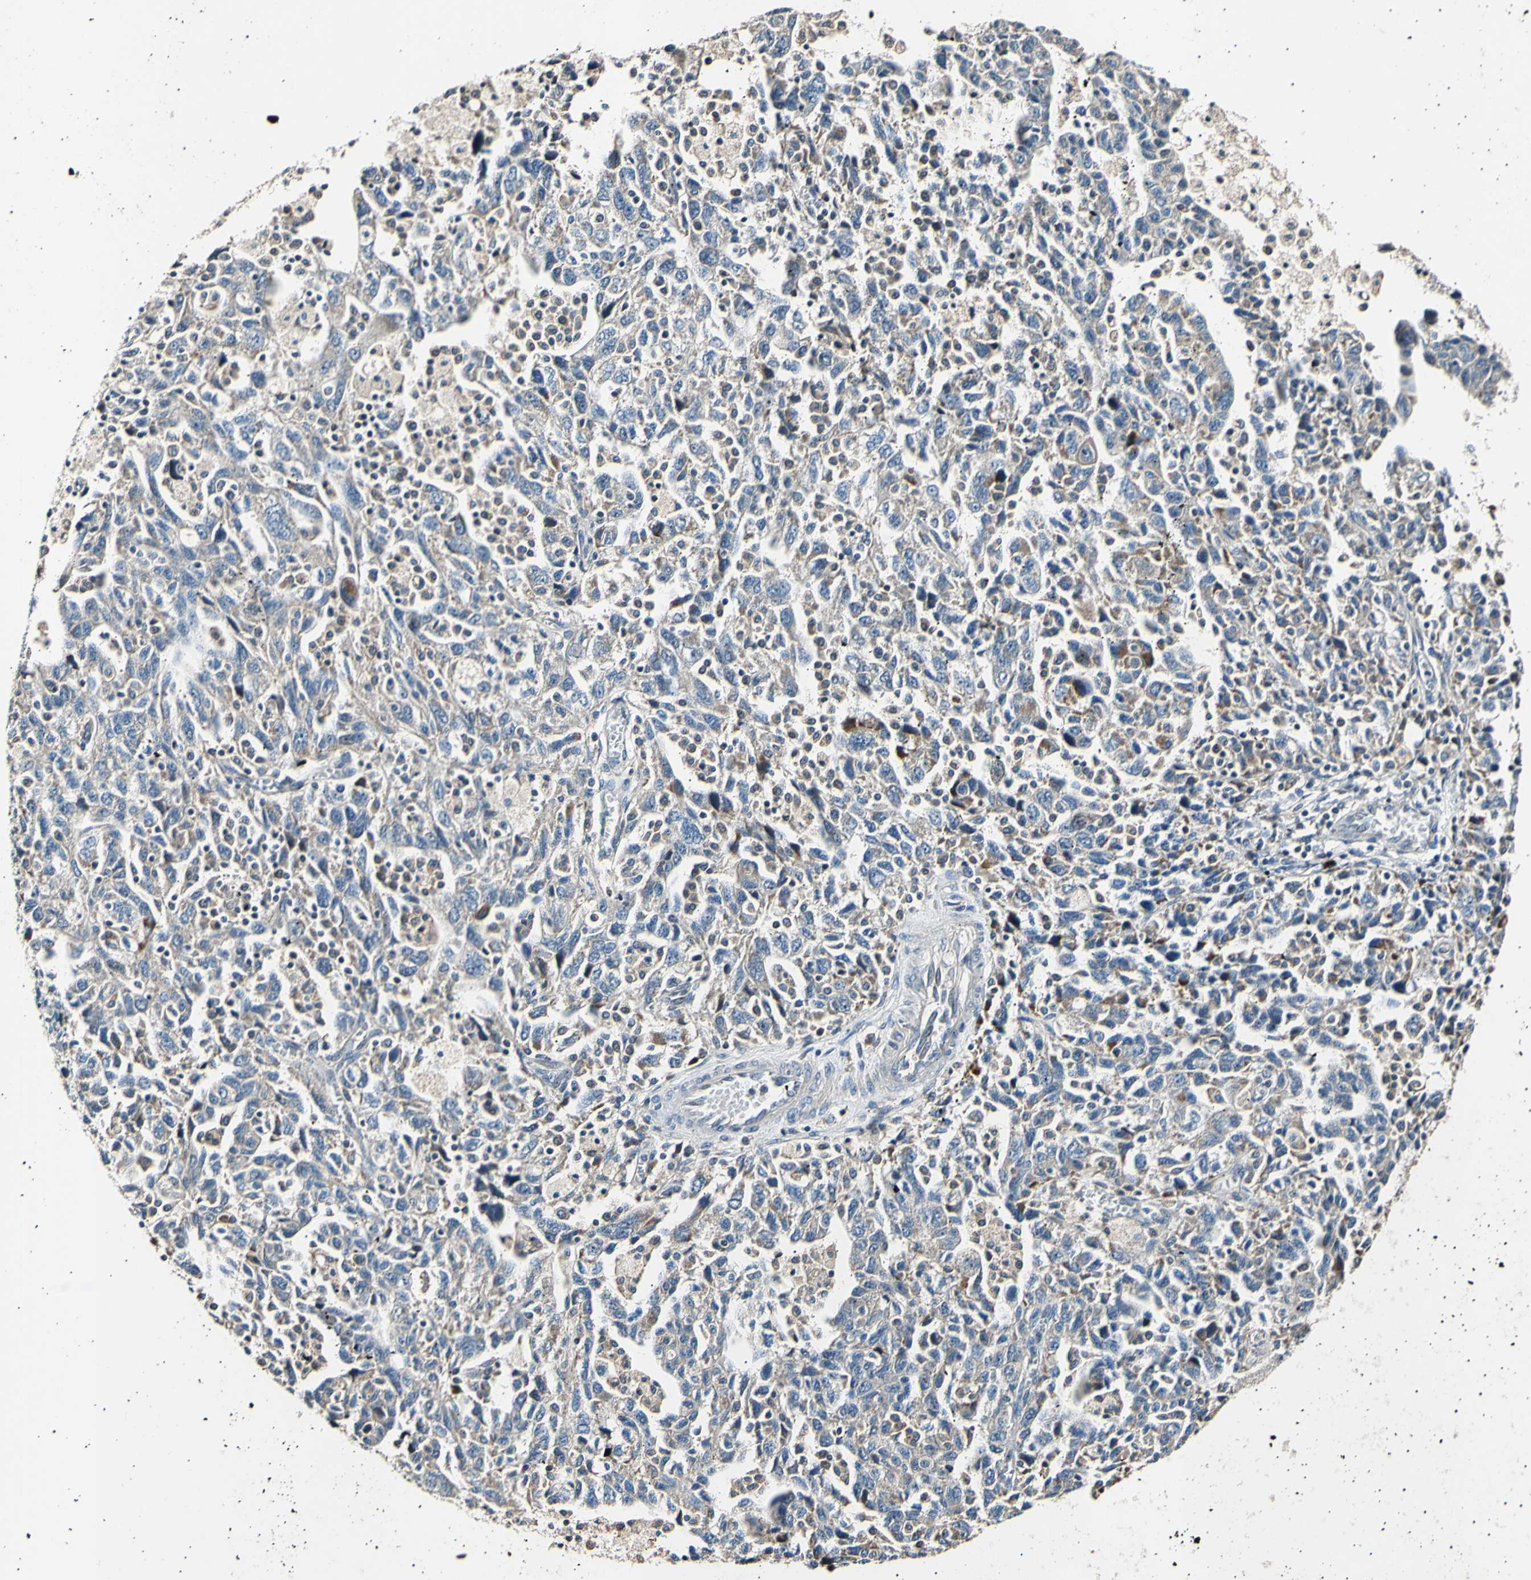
{"staining": {"intensity": "weak", "quantity": ">75%", "location": "cytoplasmic/membranous"}, "tissue": "ovarian cancer", "cell_type": "Tumor cells", "image_type": "cancer", "snomed": [{"axis": "morphology", "description": "Carcinoma, NOS"}, {"axis": "morphology", "description": "Cystadenocarcinoma, serous, NOS"}, {"axis": "topography", "description": "Ovary"}], "caption": "The immunohistochemical stain shows weak cytoplasmic/membranous positivity in tumor cells of carcinoma (ovarian) tissue.", "gene": "ITGA6", "patient": {"sex": "female", "age": 69}}